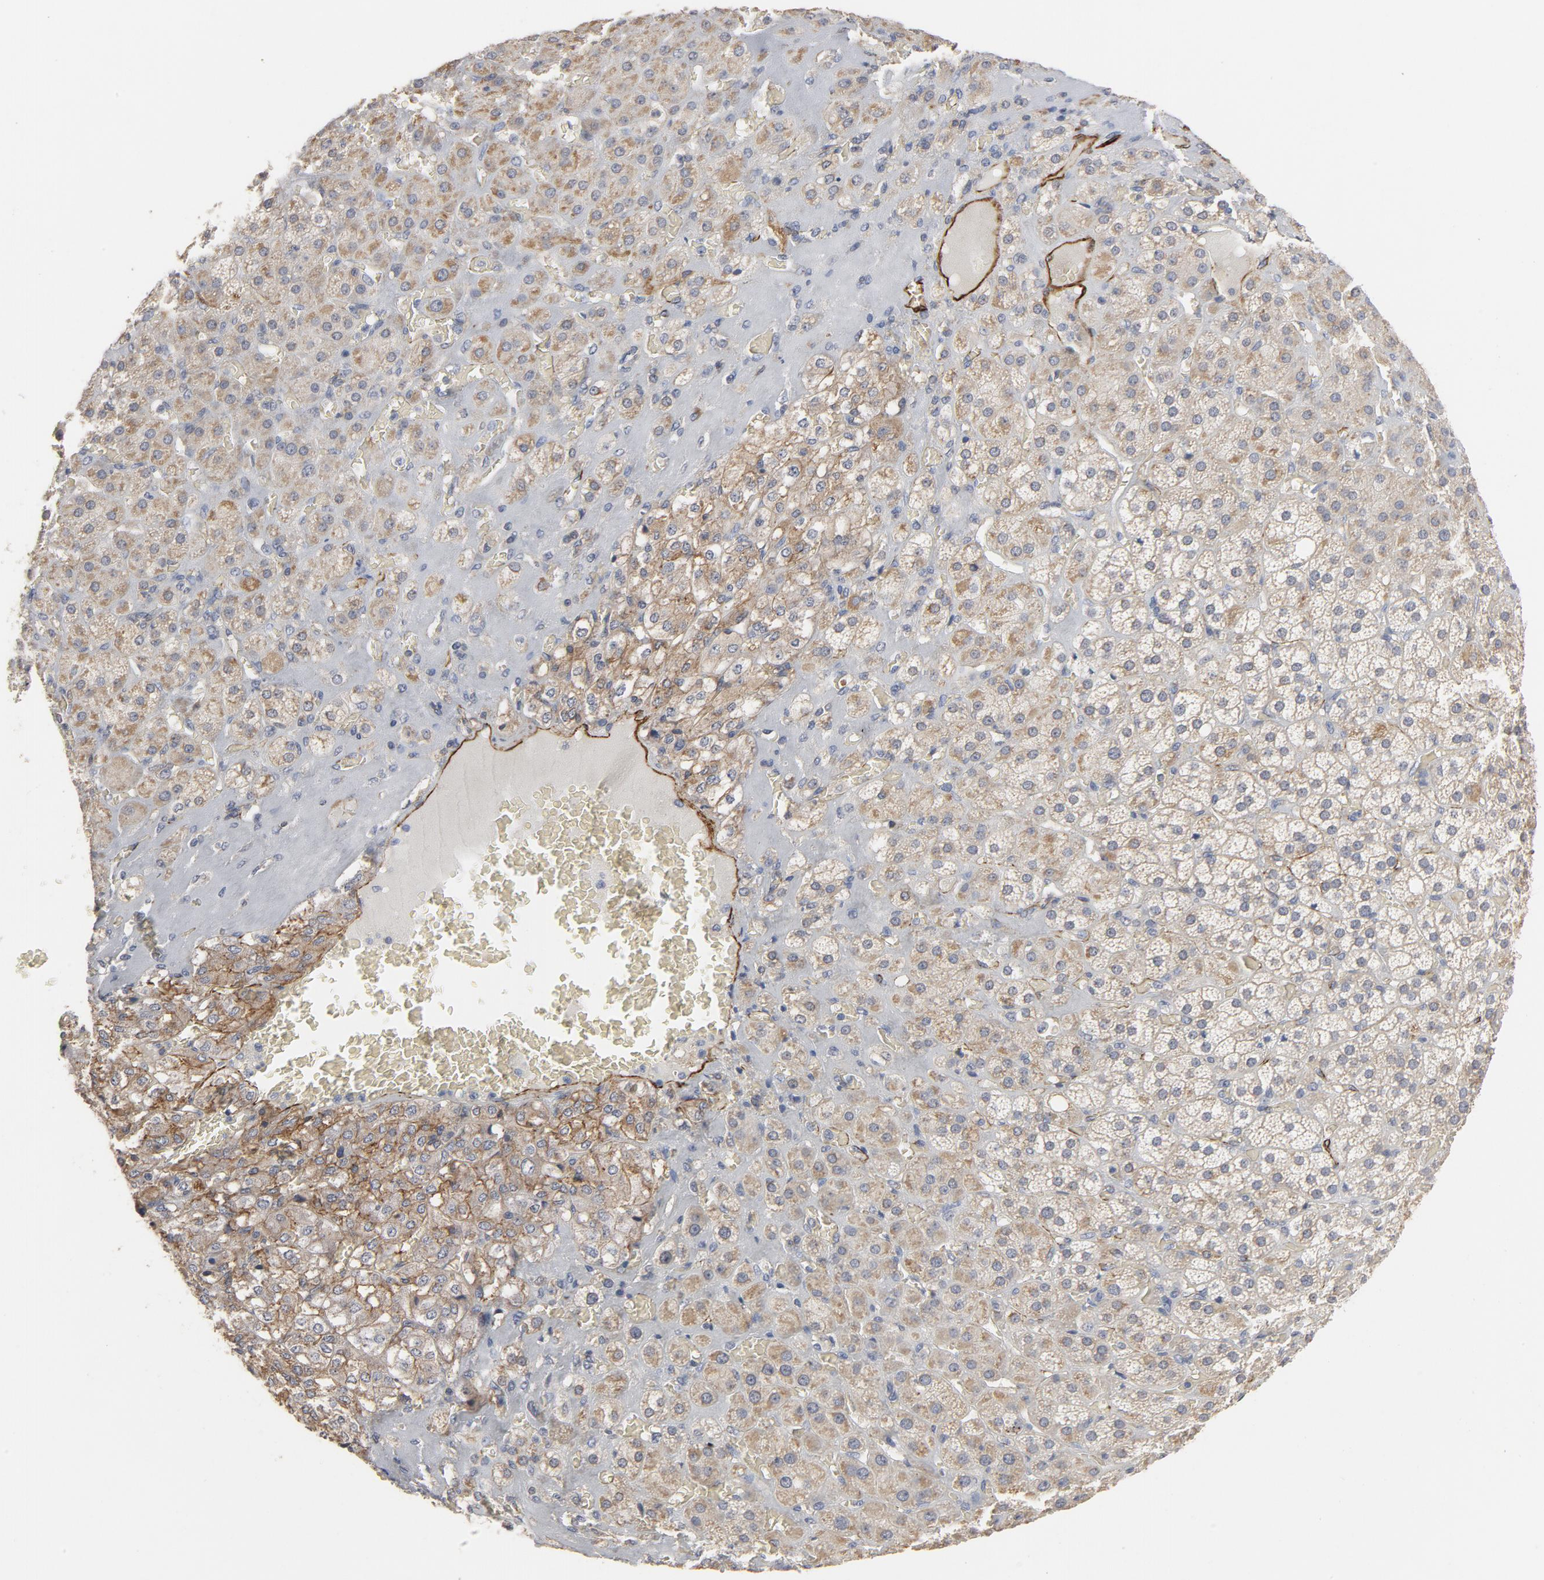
{"staining": {"intensity": "weak", "quantity": "<25%", "location": "cytoplasmic/membranous"}, "tissue": "adrenal gland", "cell_type": "Glandular cells", "image_type": "normal", "snomed": [{"axis": "morphology", "description": "Normal tissue, NOS"}, {"axis": "topography", "description": "Adrenal gland"}], "caption": "DAB (3,3'-diaminobenzidine) immunohistochemical staining of normal human adrenal gland demonstrates no significant expression in glandular cells.", "gene": "GNG2", "patient": {"sex": "female", "age": 71}}